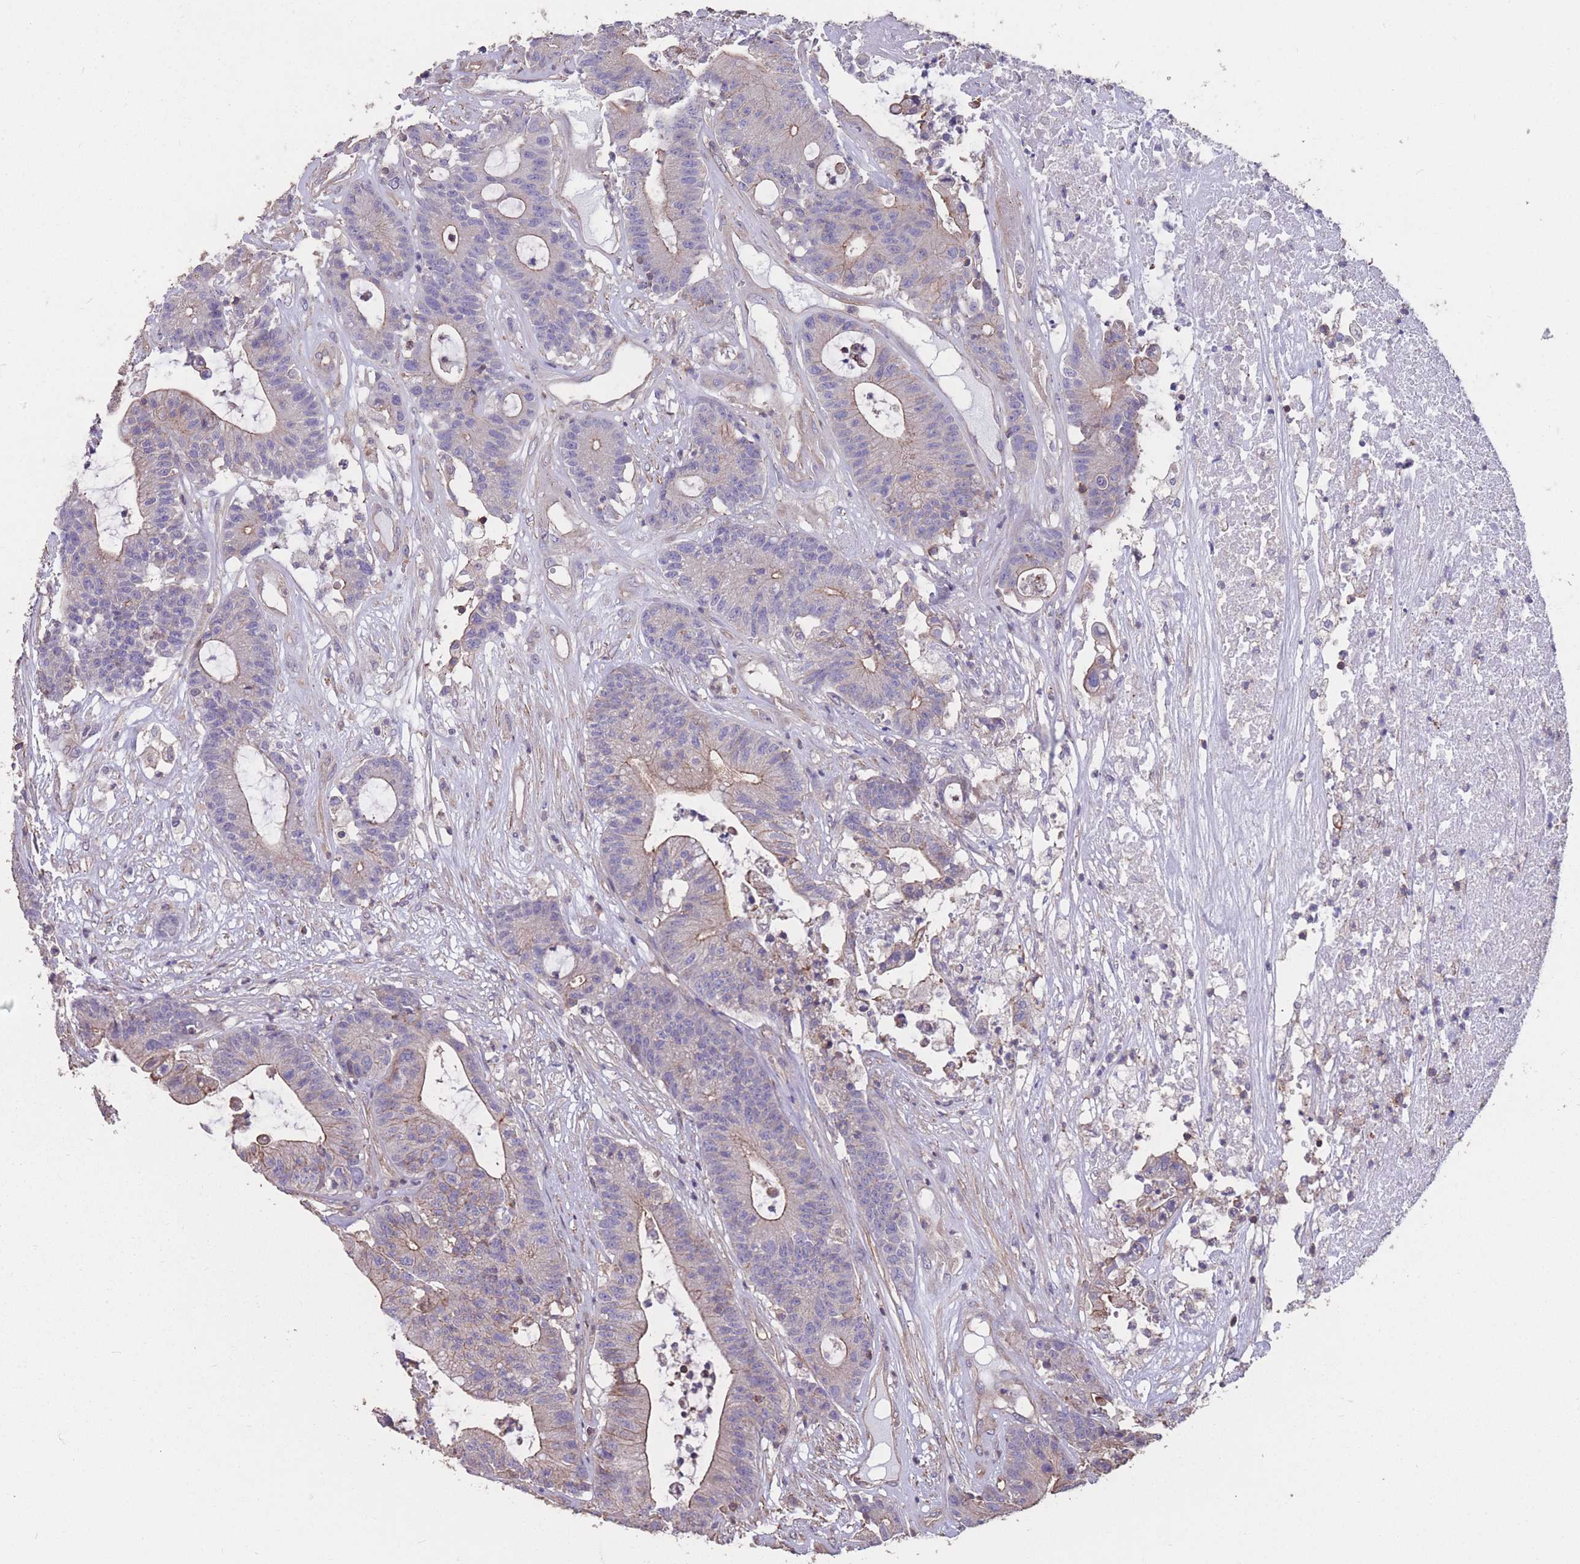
{"staining": {"intensity": "negative", "quantity": "none", "location": "none"}, "tissue": "colorectal cancer", "cell_type": "Tumor cells", "image_type": "cancer", "snomed": [{"axis": "morphology", "description": "Adenocarcinoma, NOS"}, {"axis": "topography", "description": "Colon"}], "caption": "This photomicrograph is of adenocarcinoma (colorectal) stained with immunohistochemistry (IHC) to label a protein in brown with the nuclei are counter-stained blue. There is no staining in tumor cells.", "gene": "NUDT21", "patient": {"sex": "female", "age": 84}}